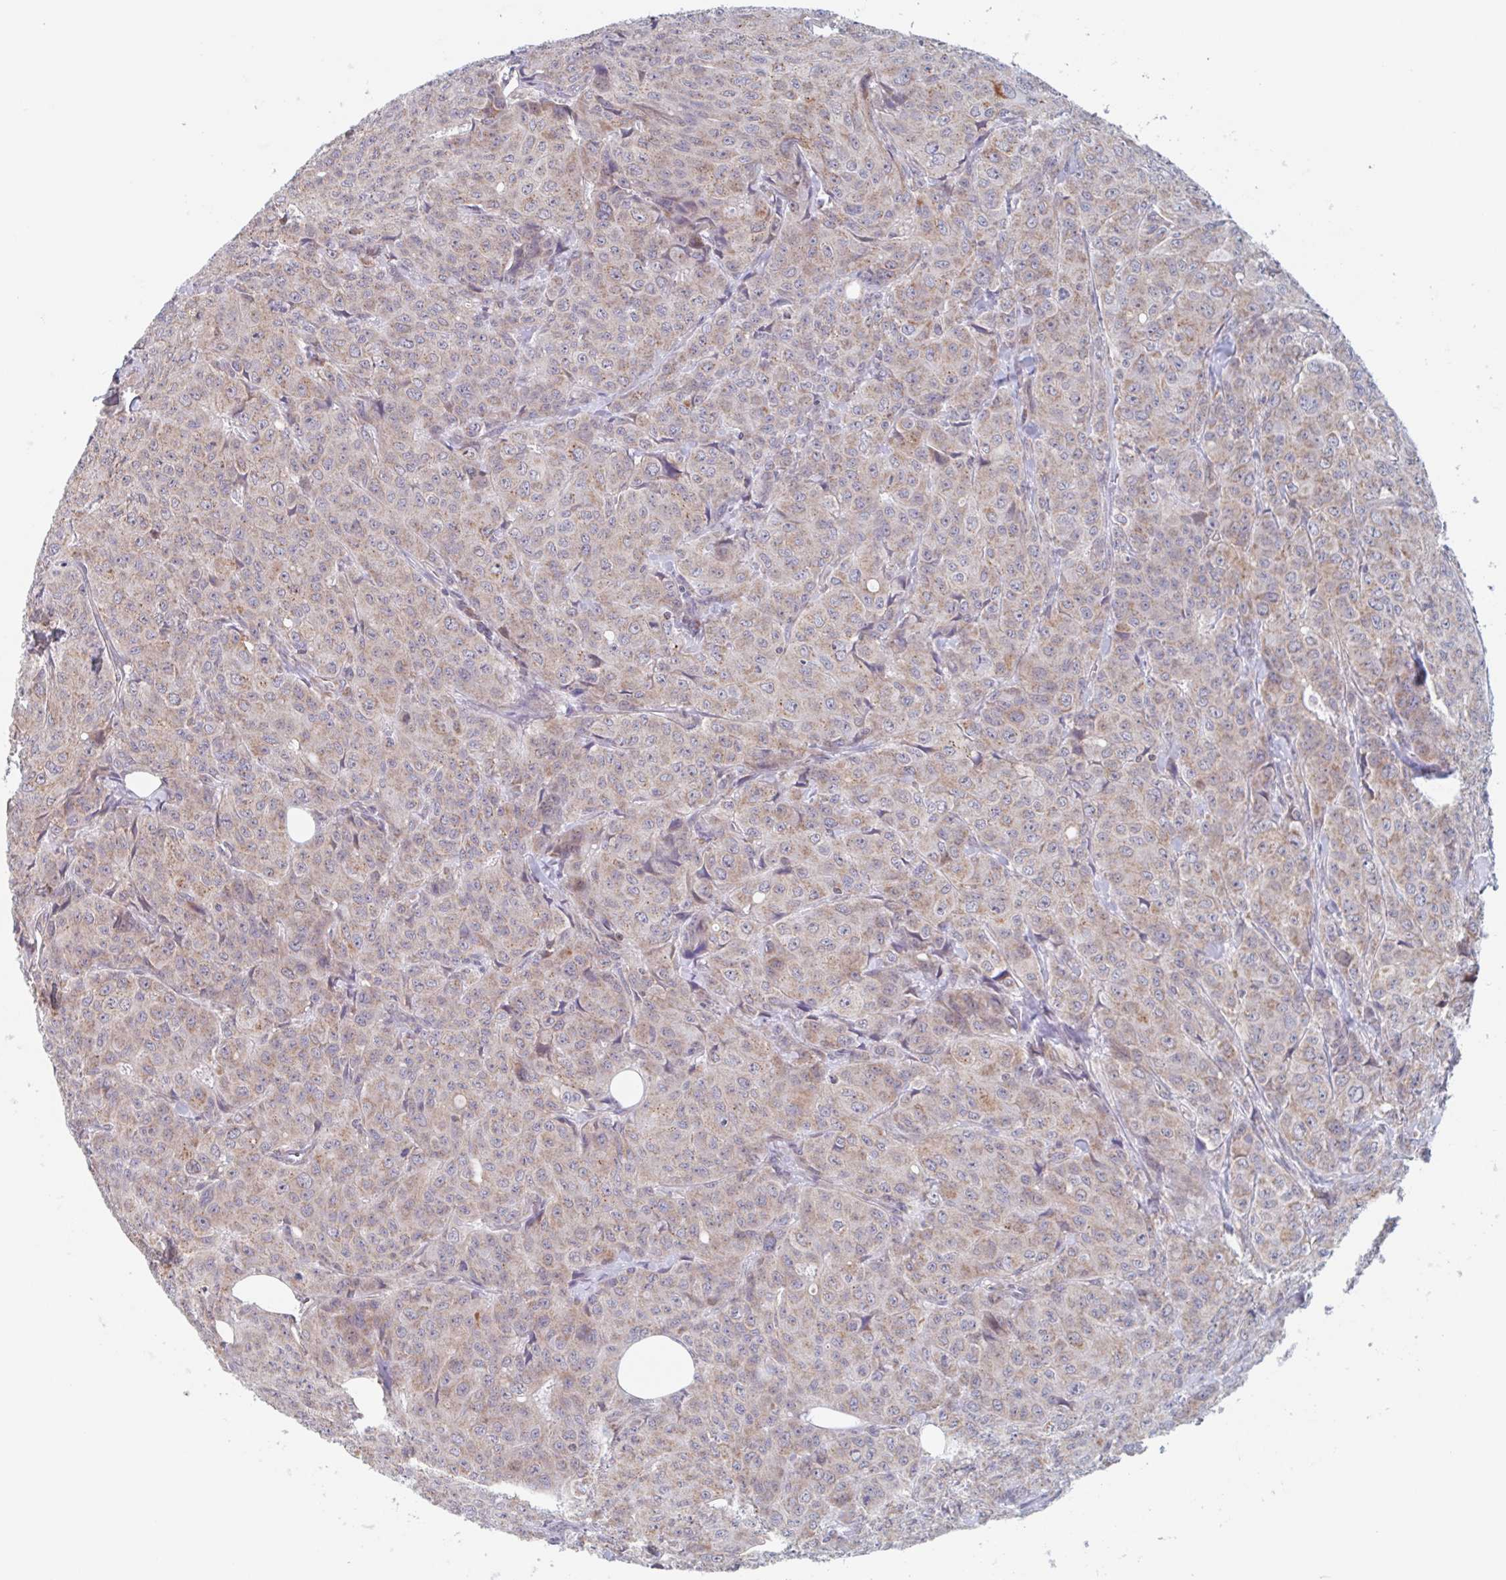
{"staining": {"intensity": "weak", "quantity": "25%-75%", "location": "cytoplasmic/membranous"}, "tissue": "breast cancer", "cell_type": "Tumor cells", "image_type": "cancer", "snomed": [{"axis": "morphology", "description": "Duct carcinoma"}, {"axis": "topography", "description": "Breast"}], "caption": "Protein staining shows weak cytoplasmic/membranous positivity in about 25%-75% of tumor cells in breast cancer. Ihc stains the protein in brown and the nuclei are stained blue.", "gene": "SURF1", "patient": {"sex": "female", "age": 43}}